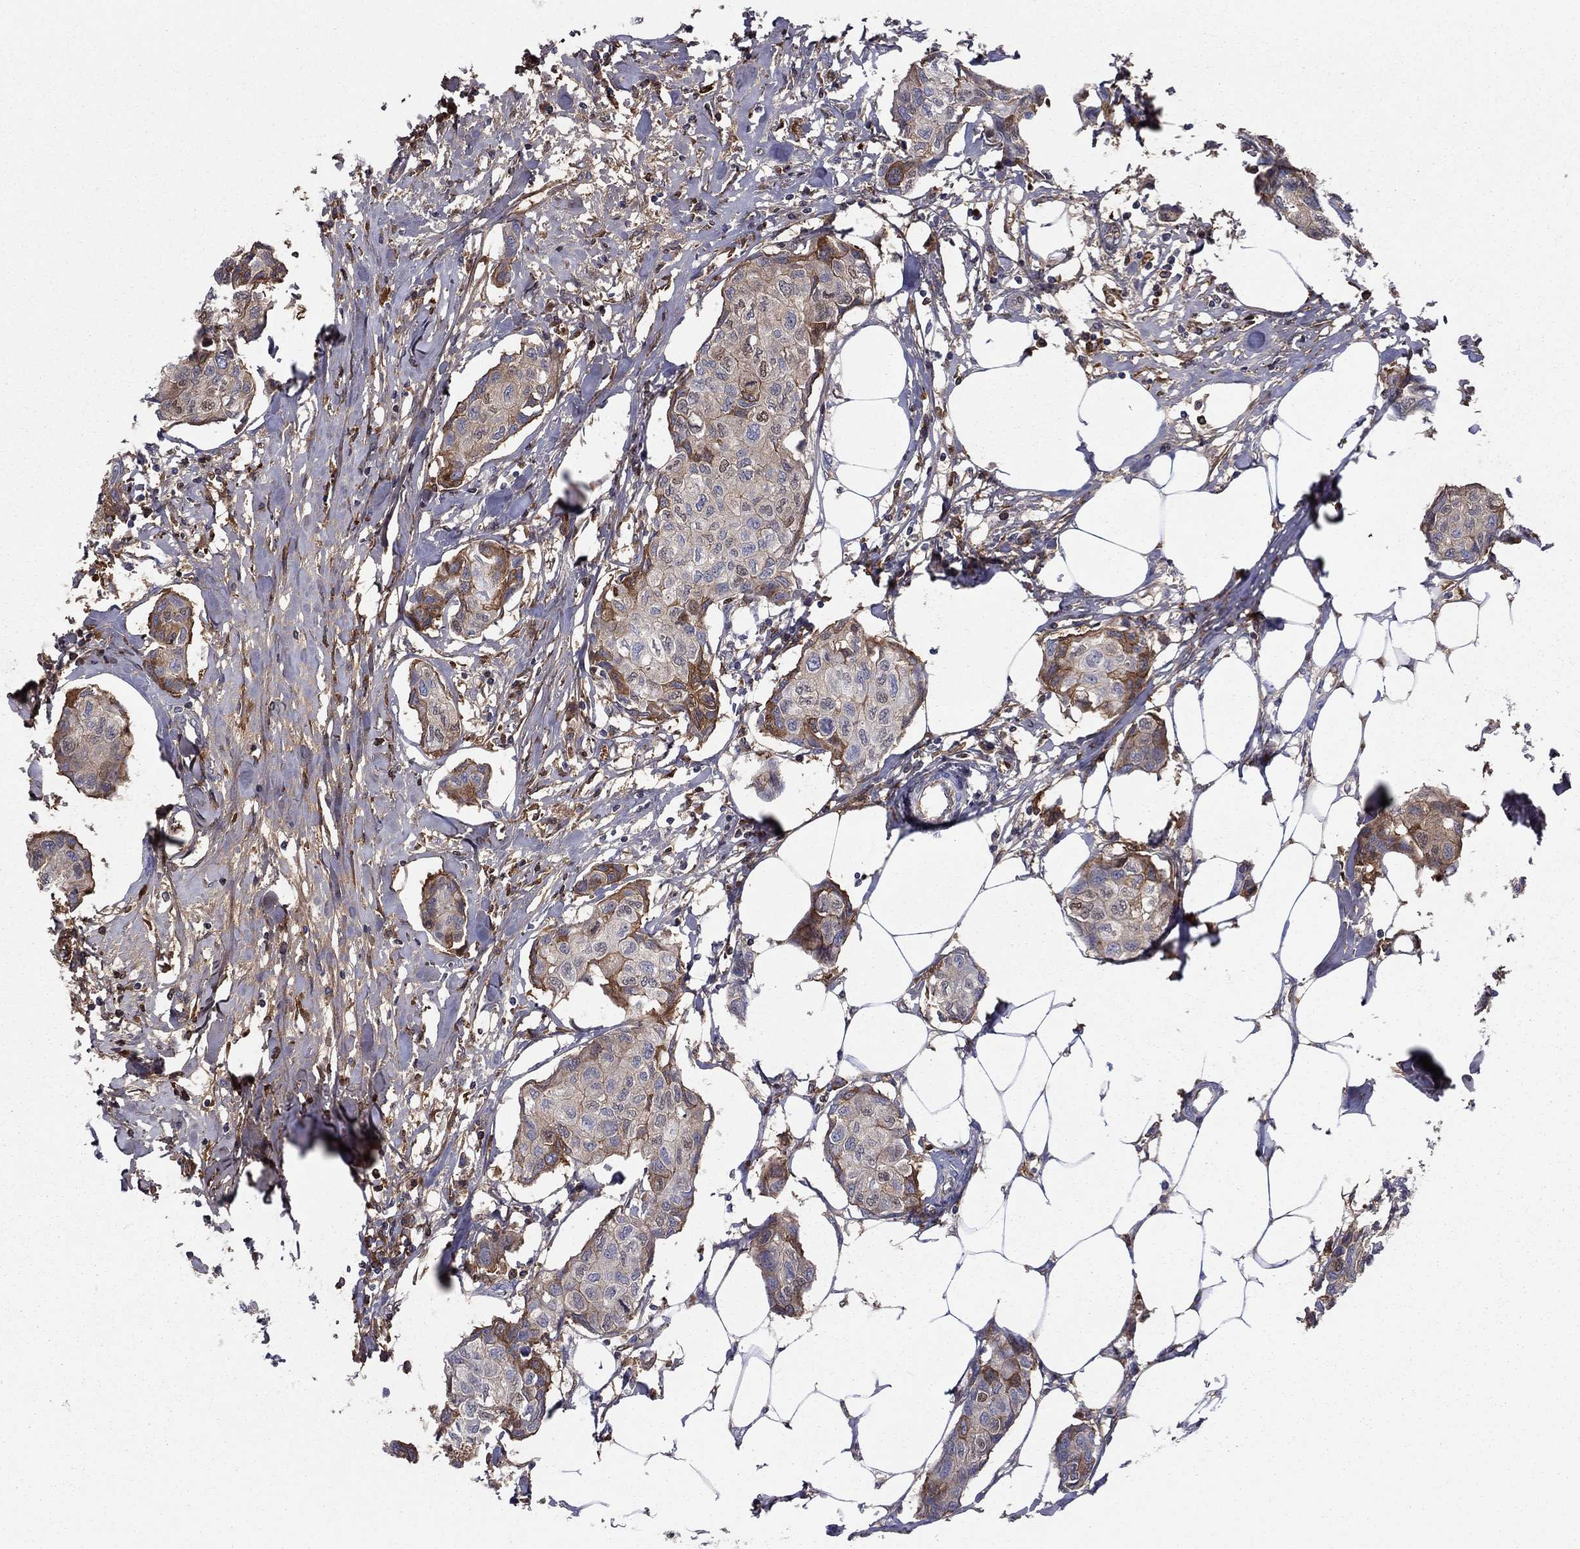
{"staining": {"intensity": "moderate", "quantity": "<25%", "location": "cytoplasmic/membranous"}, "tissue": "breast cancer", "cell_type": "Tumor cells", "image_type": "cancer", "snomed": [{"axis": "morphology", "description": "Duct carcinoma"}, {"axis": "topography", "description": "Breast"}], "caption": "This image exhibits IHC staining of human breast infiltrating ductal carcinoma, with low moderate cytoplasmic/membranous positivity in approximately <25% of tumor cells.", "gene": "HPX", "patient": {"sex": "female", "age": 80}}